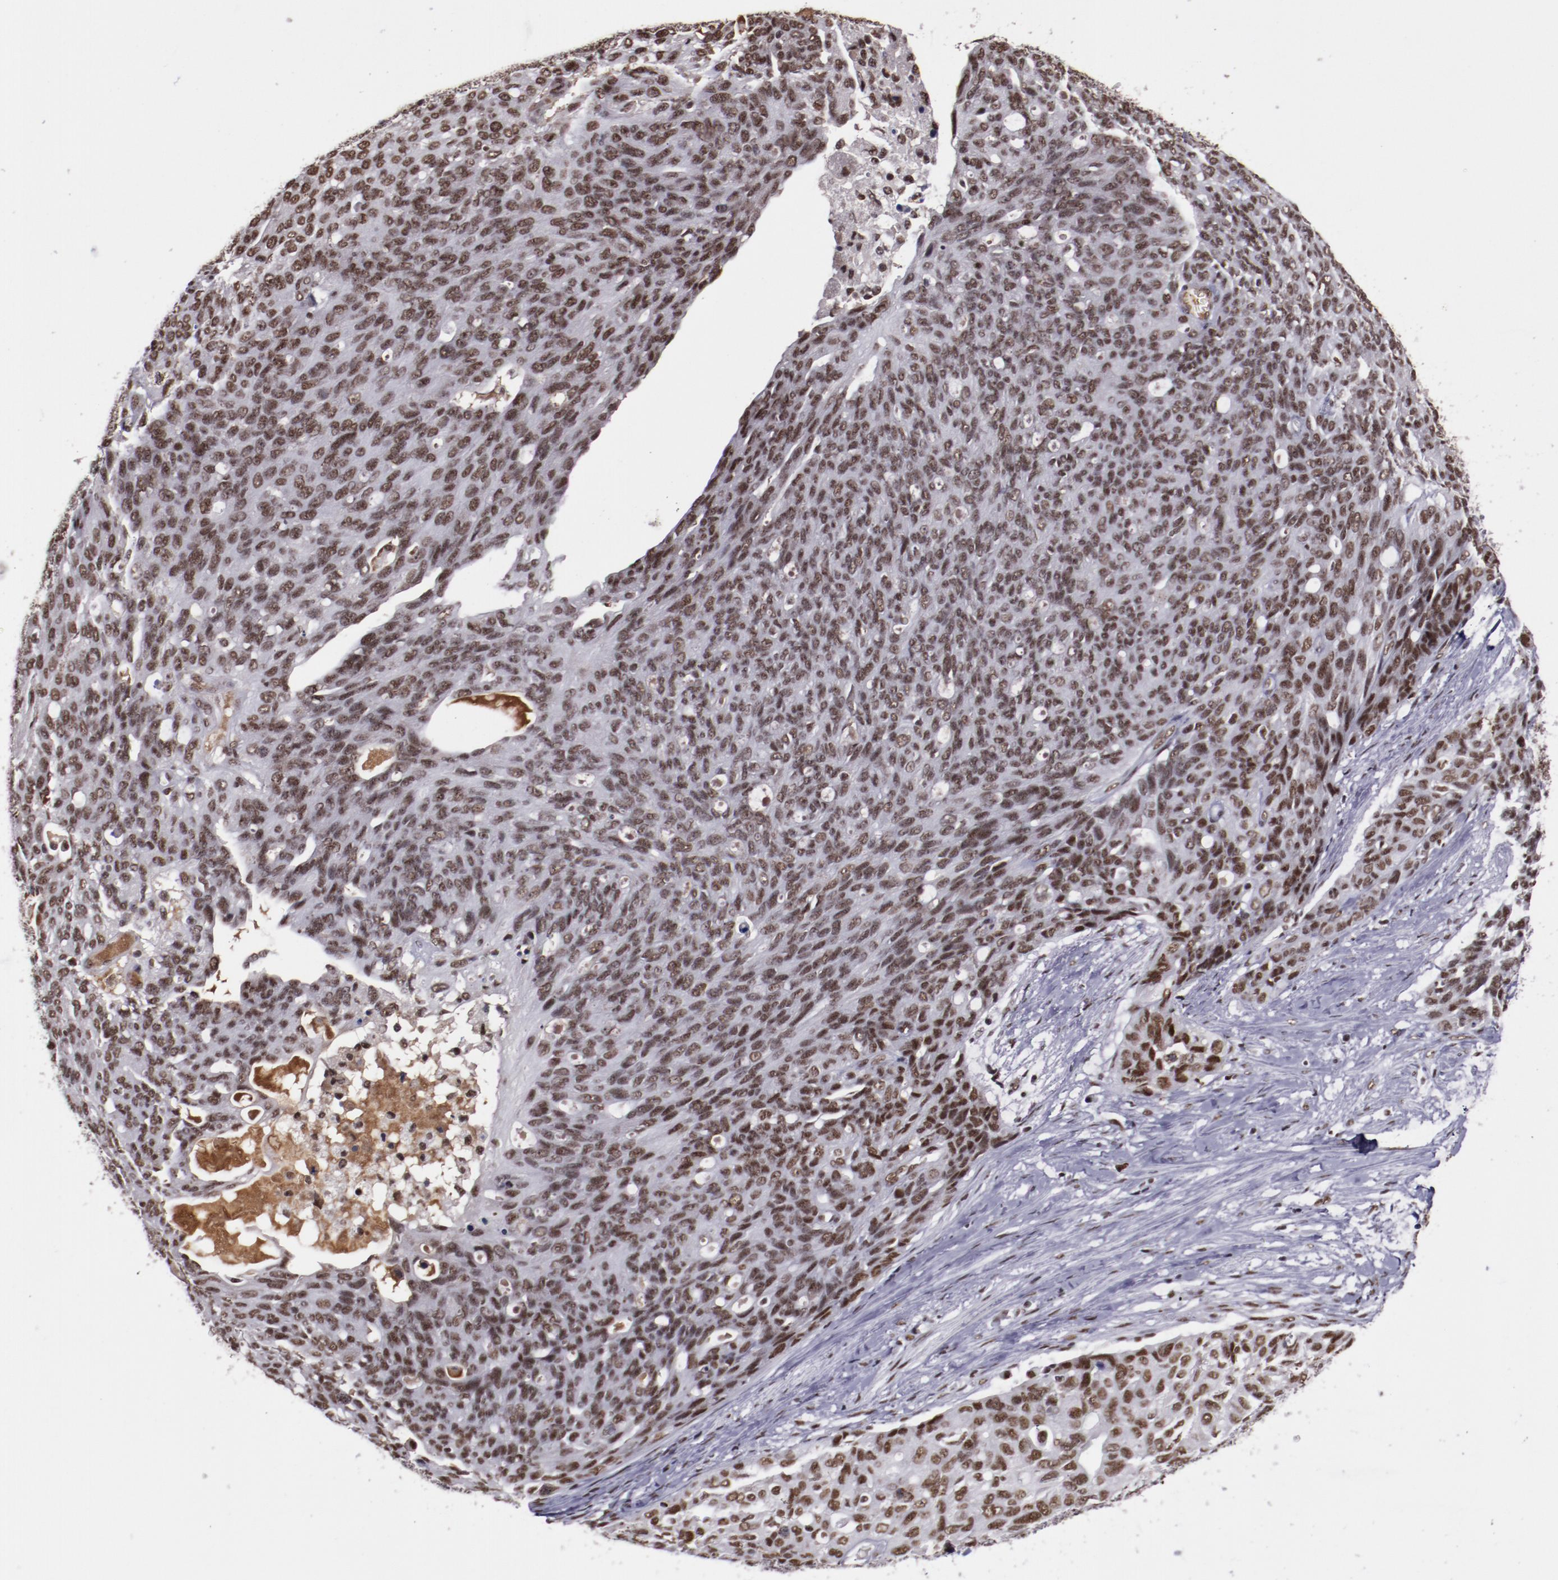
{"staining": {"intensity": "moderate", "quantity": ">75%", "location": "nuclear"}, "tissue": "ovarian cancer", "cell_type": "Tumor cells", "image_type": "cancer", "snomed": [{"axis": "morphology", "description": "Carcinoma, endometroid"}, {"axis": "topography", "description": "Ovary"}], "caption": "Approximately >75% of tumor cells in endometroid carcinoma (ovarian) demonstrate moderate nuclear protein staining as visualized by brown immunohistochemical staining.", "gene": "ERH", "patient": {"sex": "female", "age": 60}}